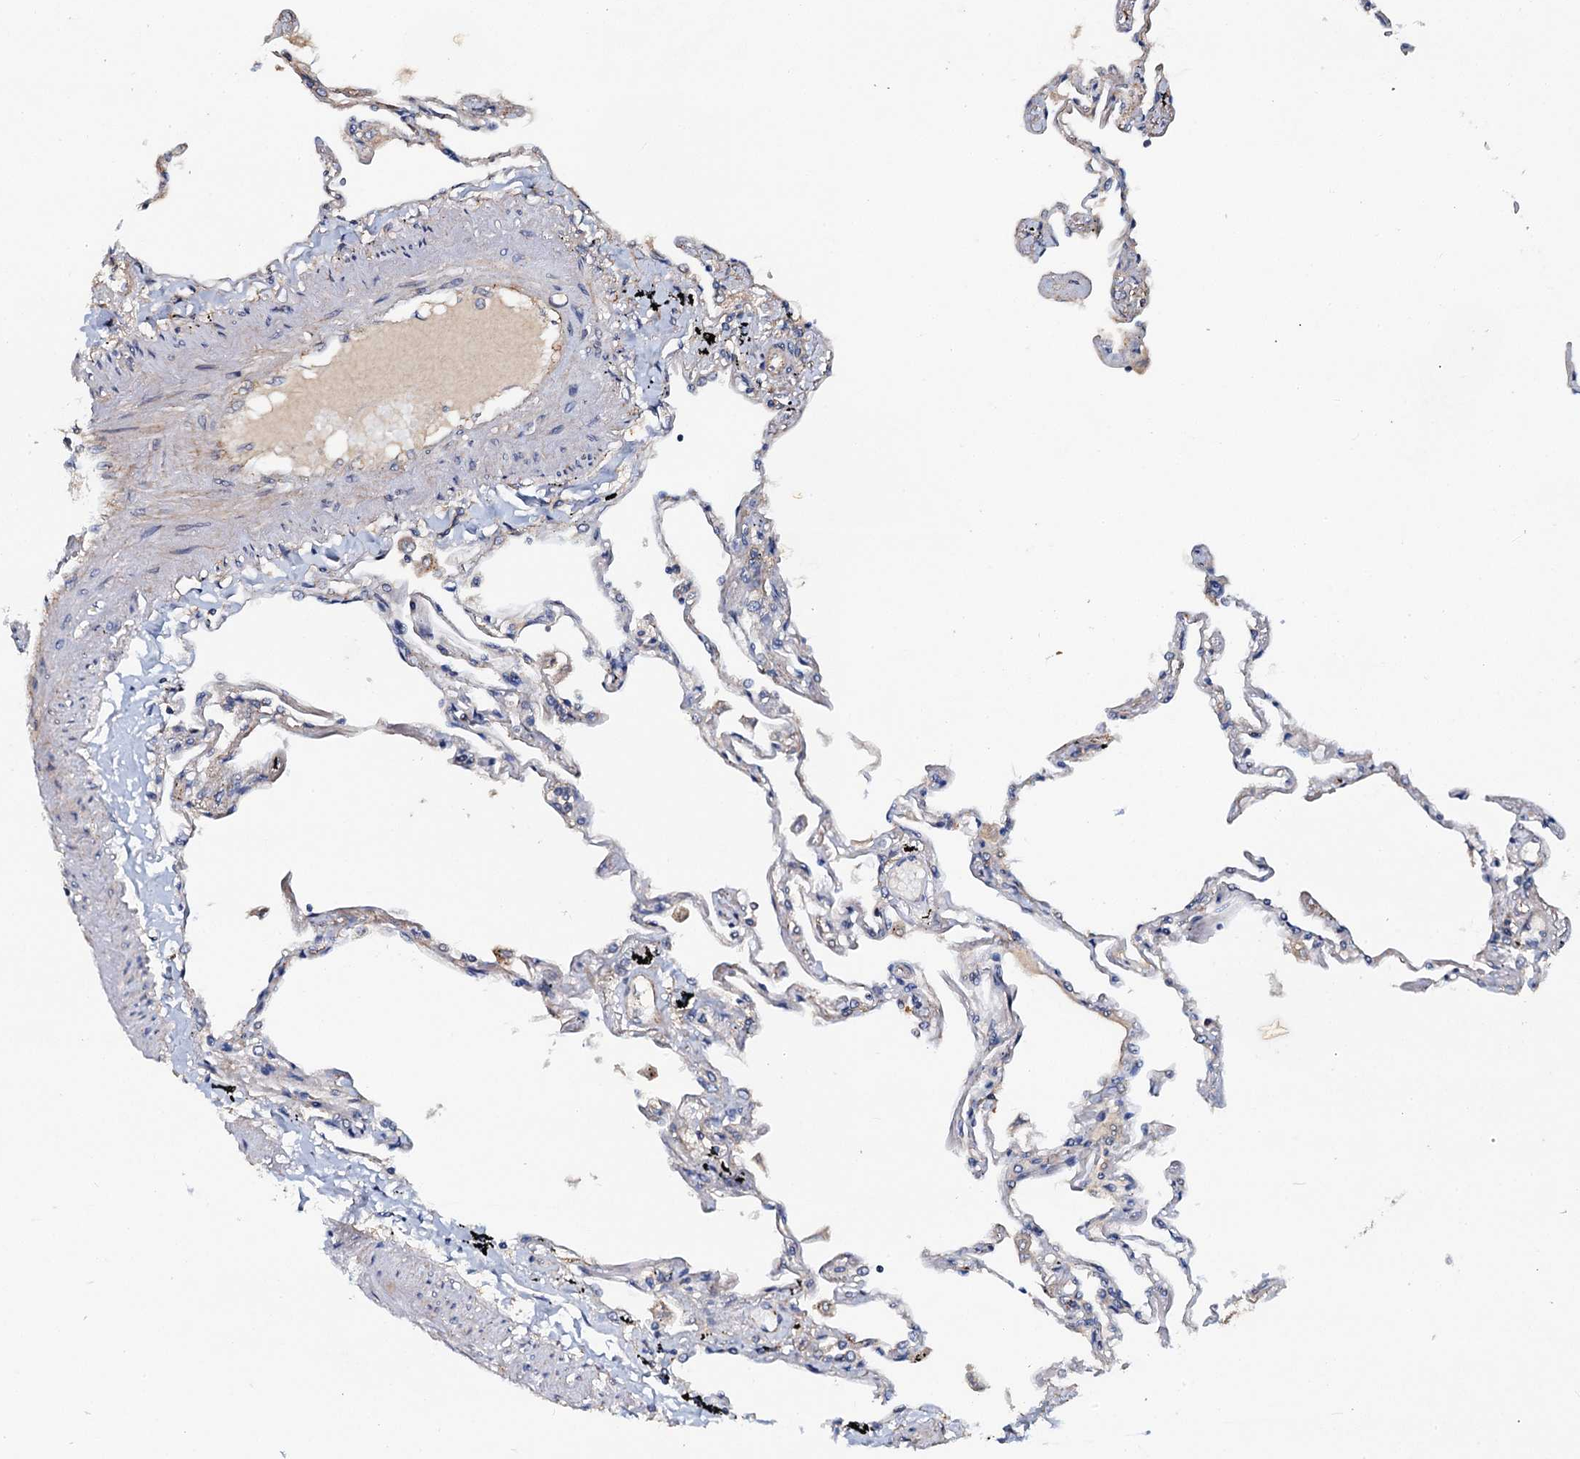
{"staining": {"intensity": "negative", "quantity": "none", "location": "none"}, "tissue": "lung", "cell_type": "Alveolar cells", "image_type": "normal", "snomed": [{"axis": "morphology", "description": "Normal tissue, NOS"}, {"axis": "topography", "description": "Lung"}], "caption": "IHC image of normal lung: human lung stained with DAB (3,3'-diaminobenzidine) demonstrates no significant protein staining in alveolar cells. Brightfield microscopy of immunohistochemistry (IHC) stained with DAB (brown) and hematoxylin (blue), captured at high magnification.", "gene": "EFL1", "patient": {"sex": "female", "age": 67}}